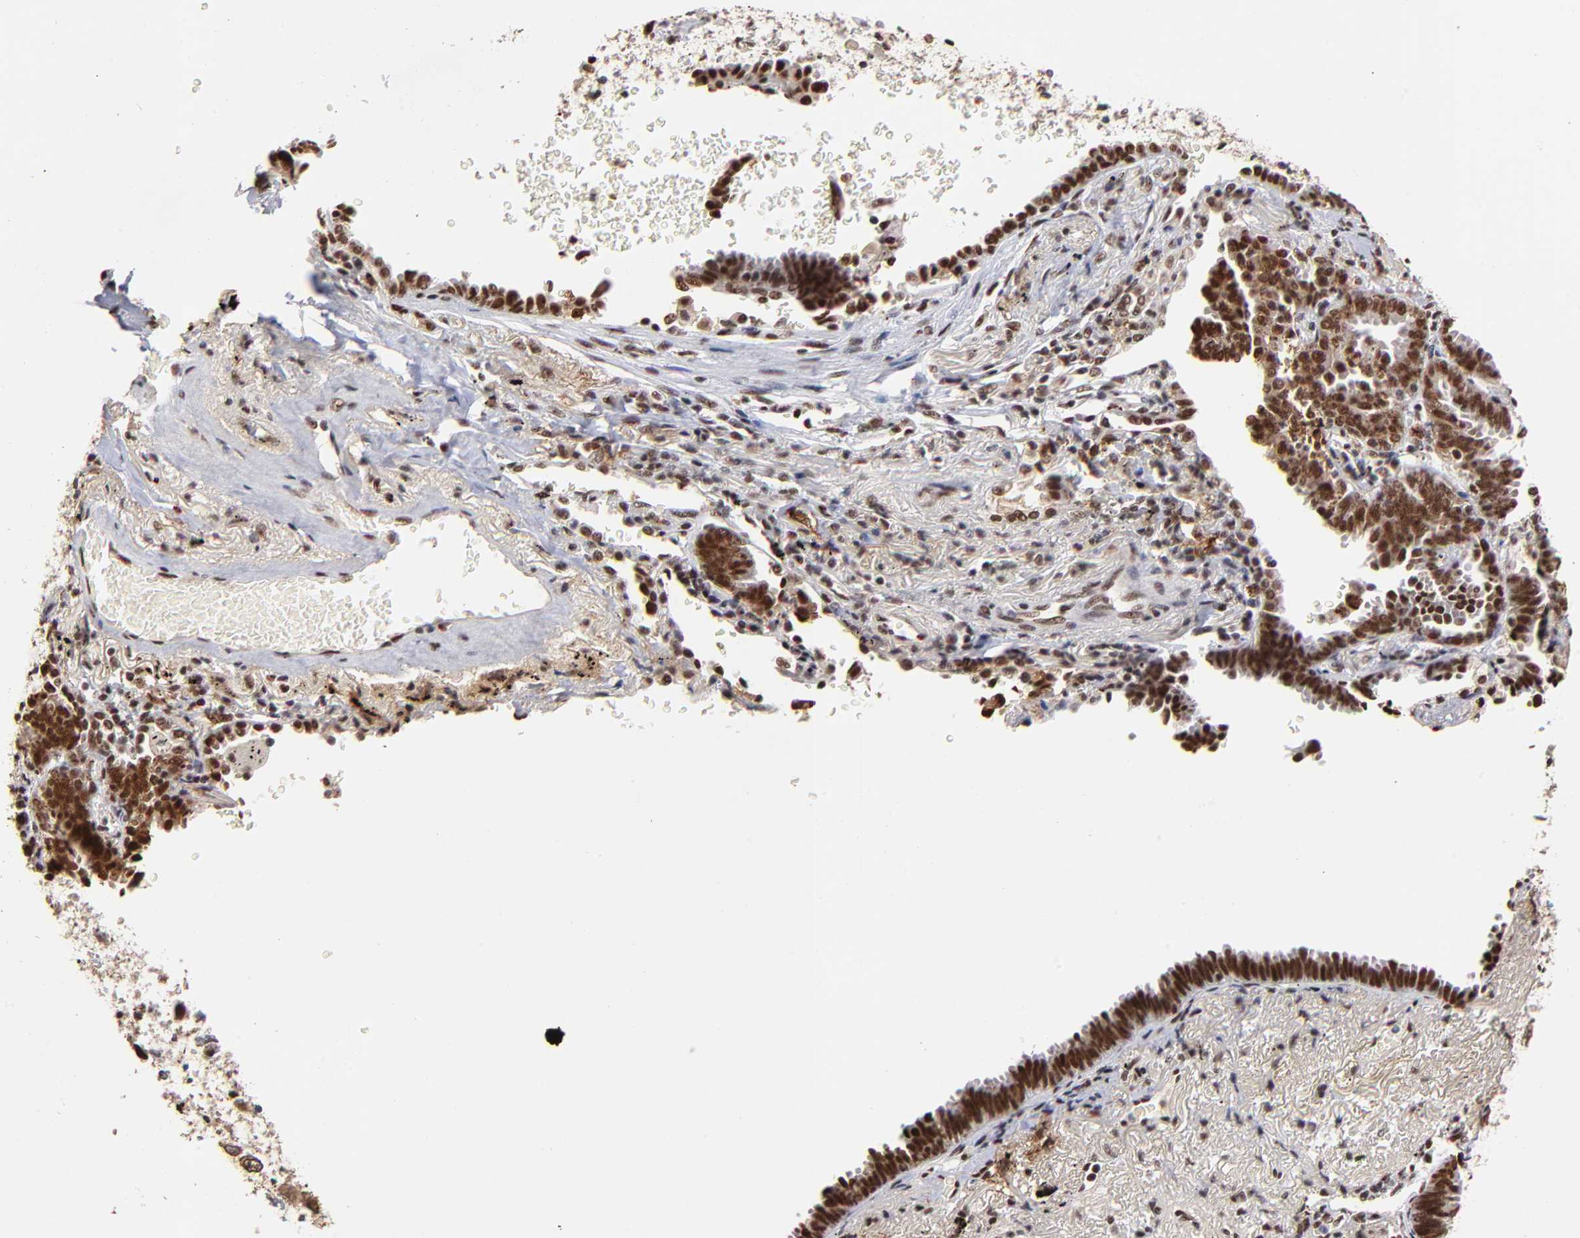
{"staining": {"intensity": "strong", "quantity": ">75%", "location": "nuclear"}, "tissue": "lung cancer", "cell_type": "Tumor cells", "image_type": "cancer", "snomed": [{"axis": "morphology", "description": "Adenocarcinoma, NOS"}, {"axis": "topography", "description": "Lung"}], "caption": "Lung adenocarcinoma stained with DAB (3,3'-diaminobenzidine) immunohistochemistry exhibits high levels of strong nuclear expression in approximately >75% of tumor cells. Using DAB (3,3'-diaminobenzidine) (brown) and hematoxylin (blue) stains, captured at high magnification using brightfield microscopy.", "gene": "ZNF146", "patient": {"sex": "female", "age": 64}}